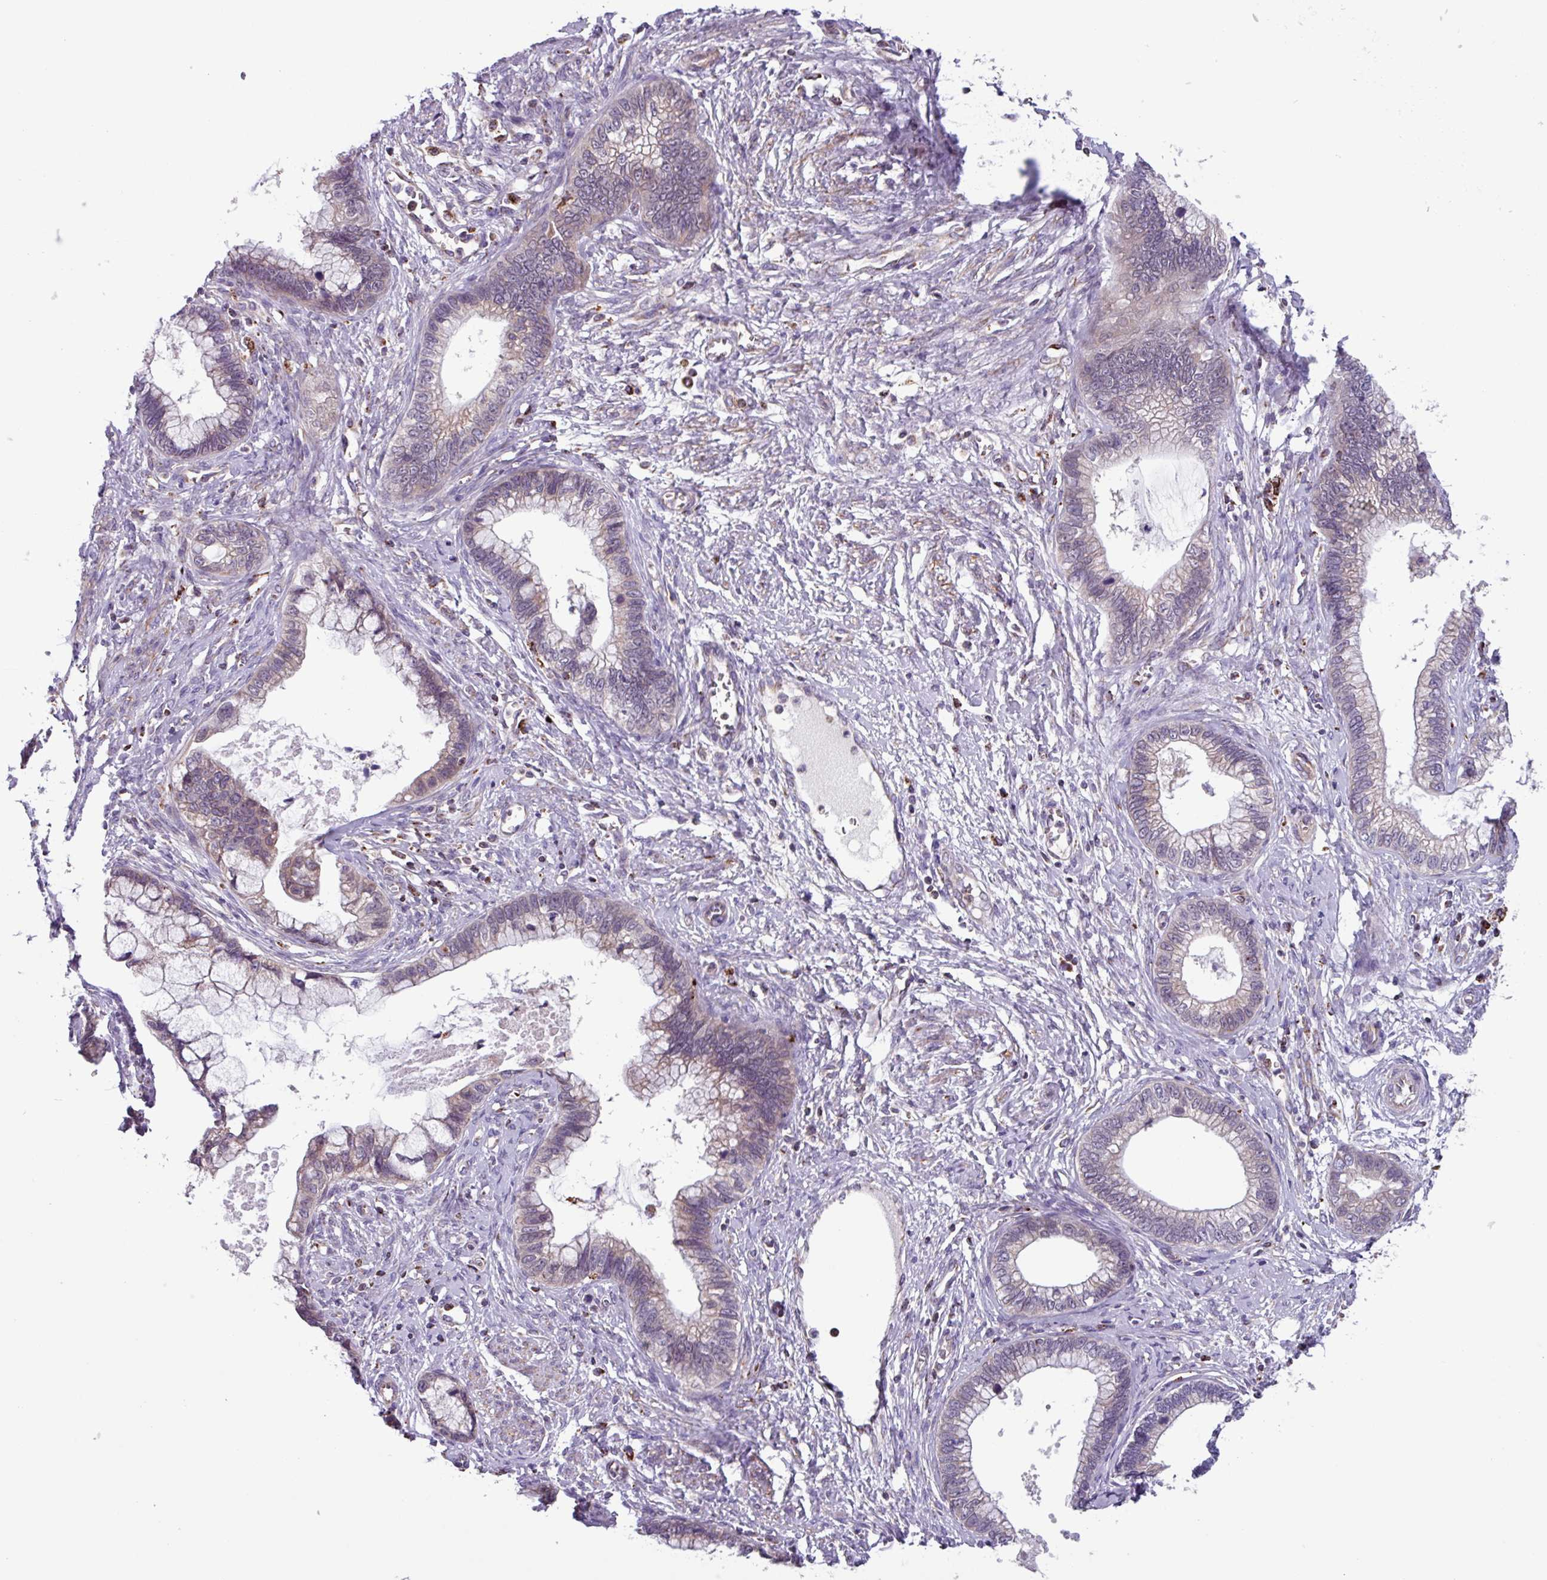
{"staining": {"intensity": "weak", "quantity": "<25%", "location": "cytoplasmic/membranous"}, "tissue": "cervical cancer", "cell_type": "Tumor cells", "image_type": "cancer", "snomed": [{"axis": "morphology", "description": "Adenocarcinoma, NOS"}, {"axis": "topography", "description": "Cervix"}], "caption": "Tumor cells are negative for protein expression in human cervical cancer.", "gene": "AKIRIN1", "patient": {"sex": "female", "age": 44}}